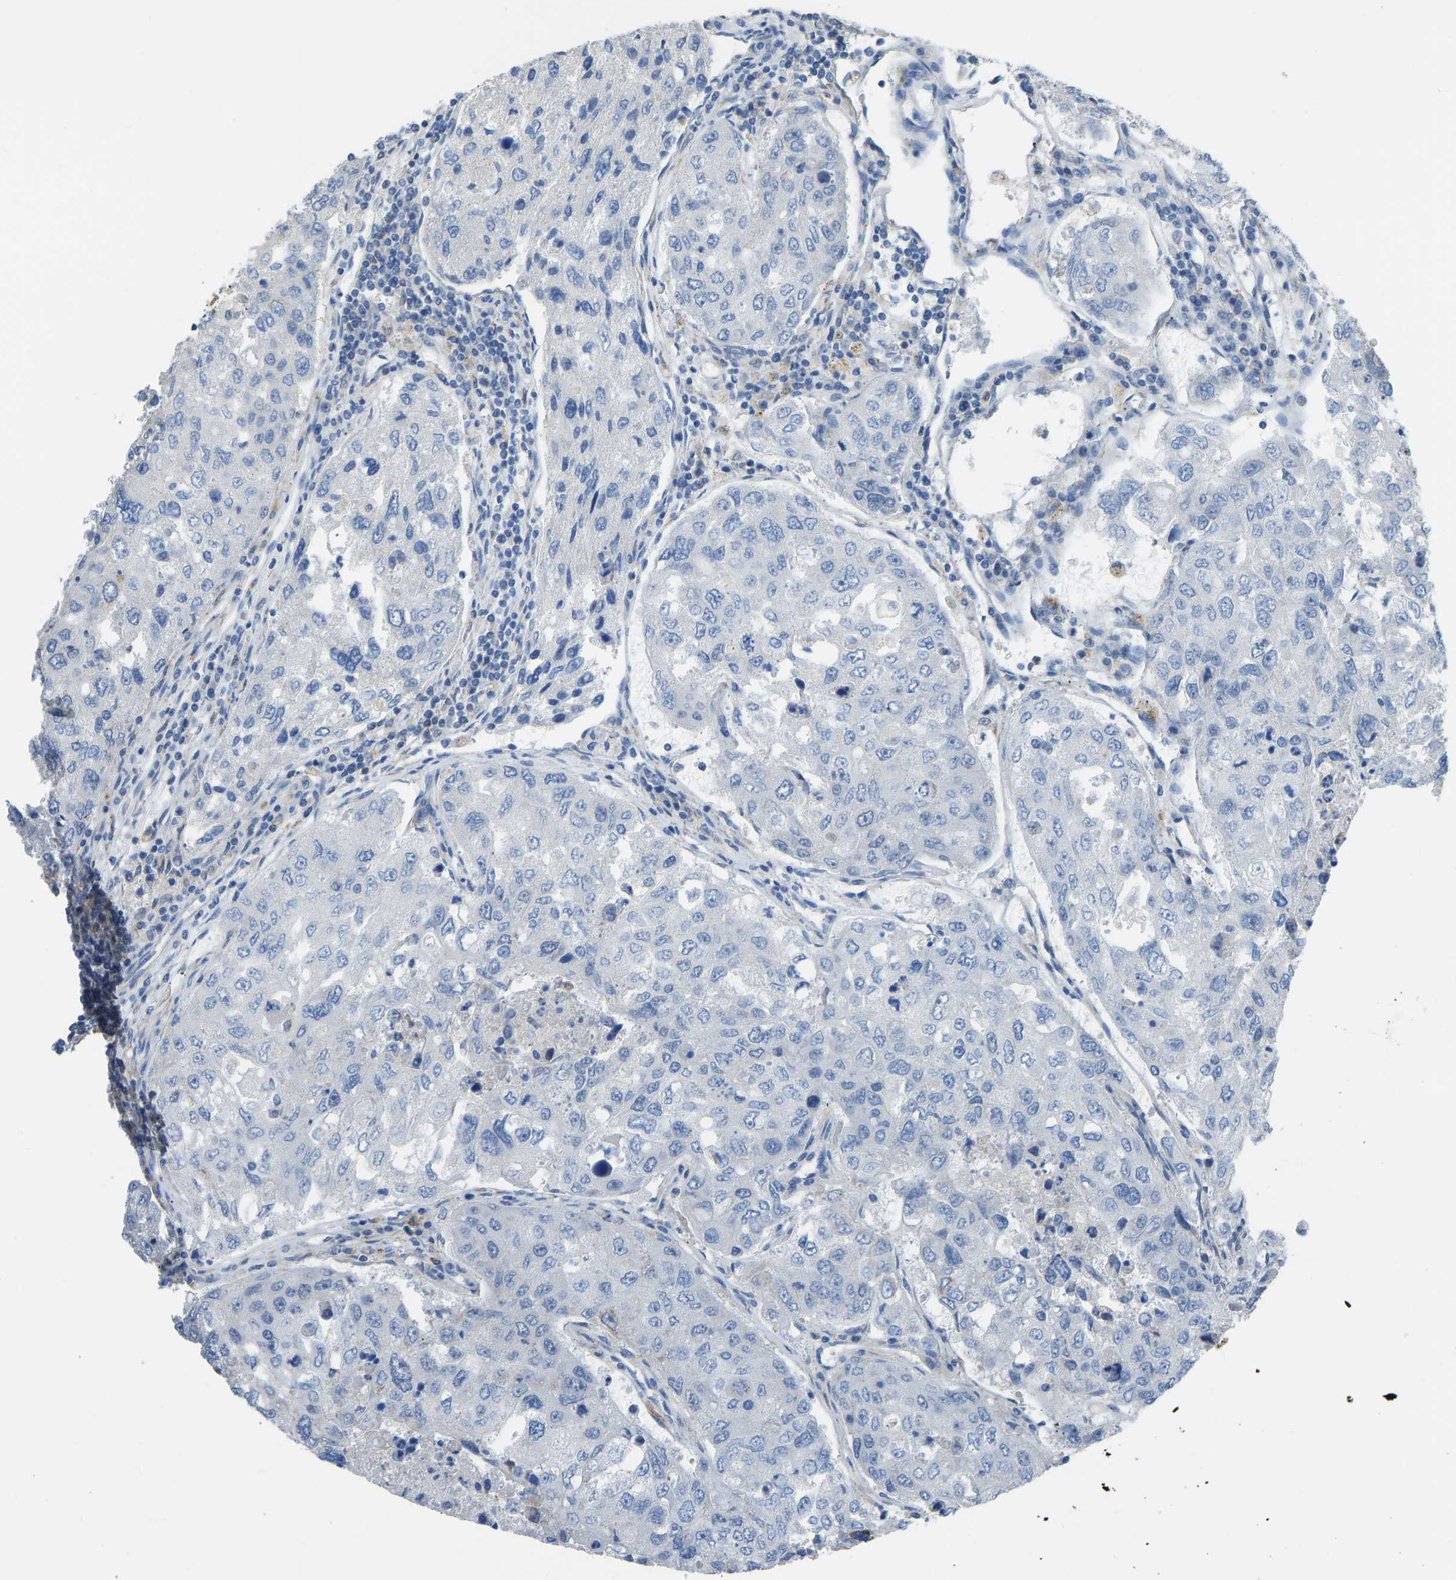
{"staining": {"intensity": "negative", "quantity": "none", "location": "none"}, "tissue": "urothelial cancer", "cell_type": "Tumor cells", "image_type": "cancer", "snomed": [{"axis": "morphology", "description": "Urothelial carcinoma, High grade"}, {"axis": "topography", "description": "Lymph node"}, {"axis": "topography", "description": "Urinary bladder"}], "caption": "High power microscopy histopathology image of an immunohistochemistry (IHC) image of high-grade urothelial carcinoma, revealing no significant expression in tumor cells.", "gene": "SMIM20", "patient": {"sex": "male", "age": 51}}